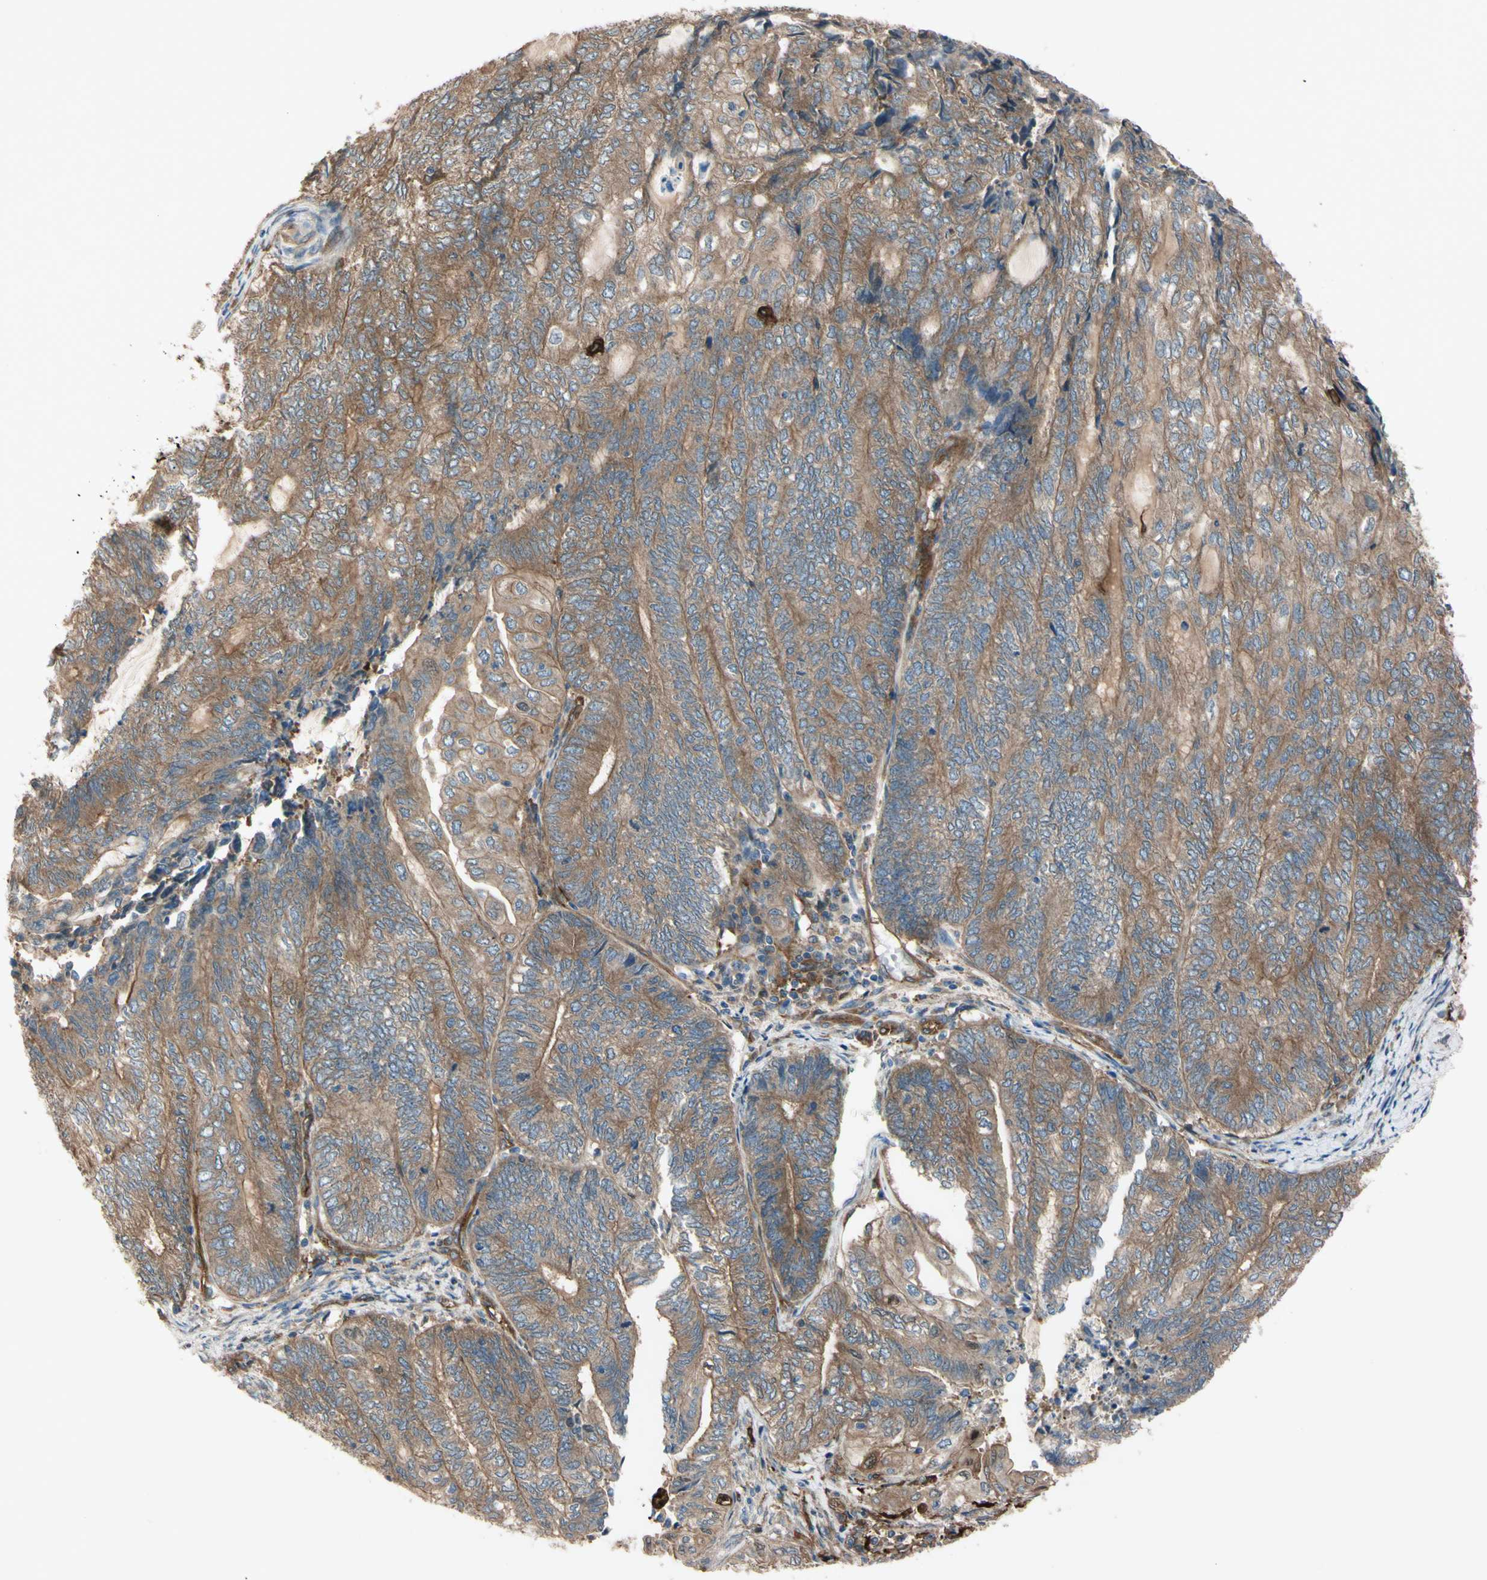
{"staining": {"intensity": "moderate", "quantity": ">75%", "location": "cytoplasmic/membranous"}, "tissue": "endometrial cancer", "cell_type": "Tumor cells", "image_type": "cancer", "snomed": [{"axis": "morphology", "description": "Adenocarcinoma, NOS"}, {"axis": "topography", "description": "Uterus"}, {"axis": "topography", "description": "Endometrium"}], "caption": "A micrograph of endometrial cancer (adenocarcinoma) stained for a protein exhibits moderate cytoplasmic/membranous brown staining in tumor cells.", "gene": "PTPN12", "patient": {"sex": "female", "age": 70}}